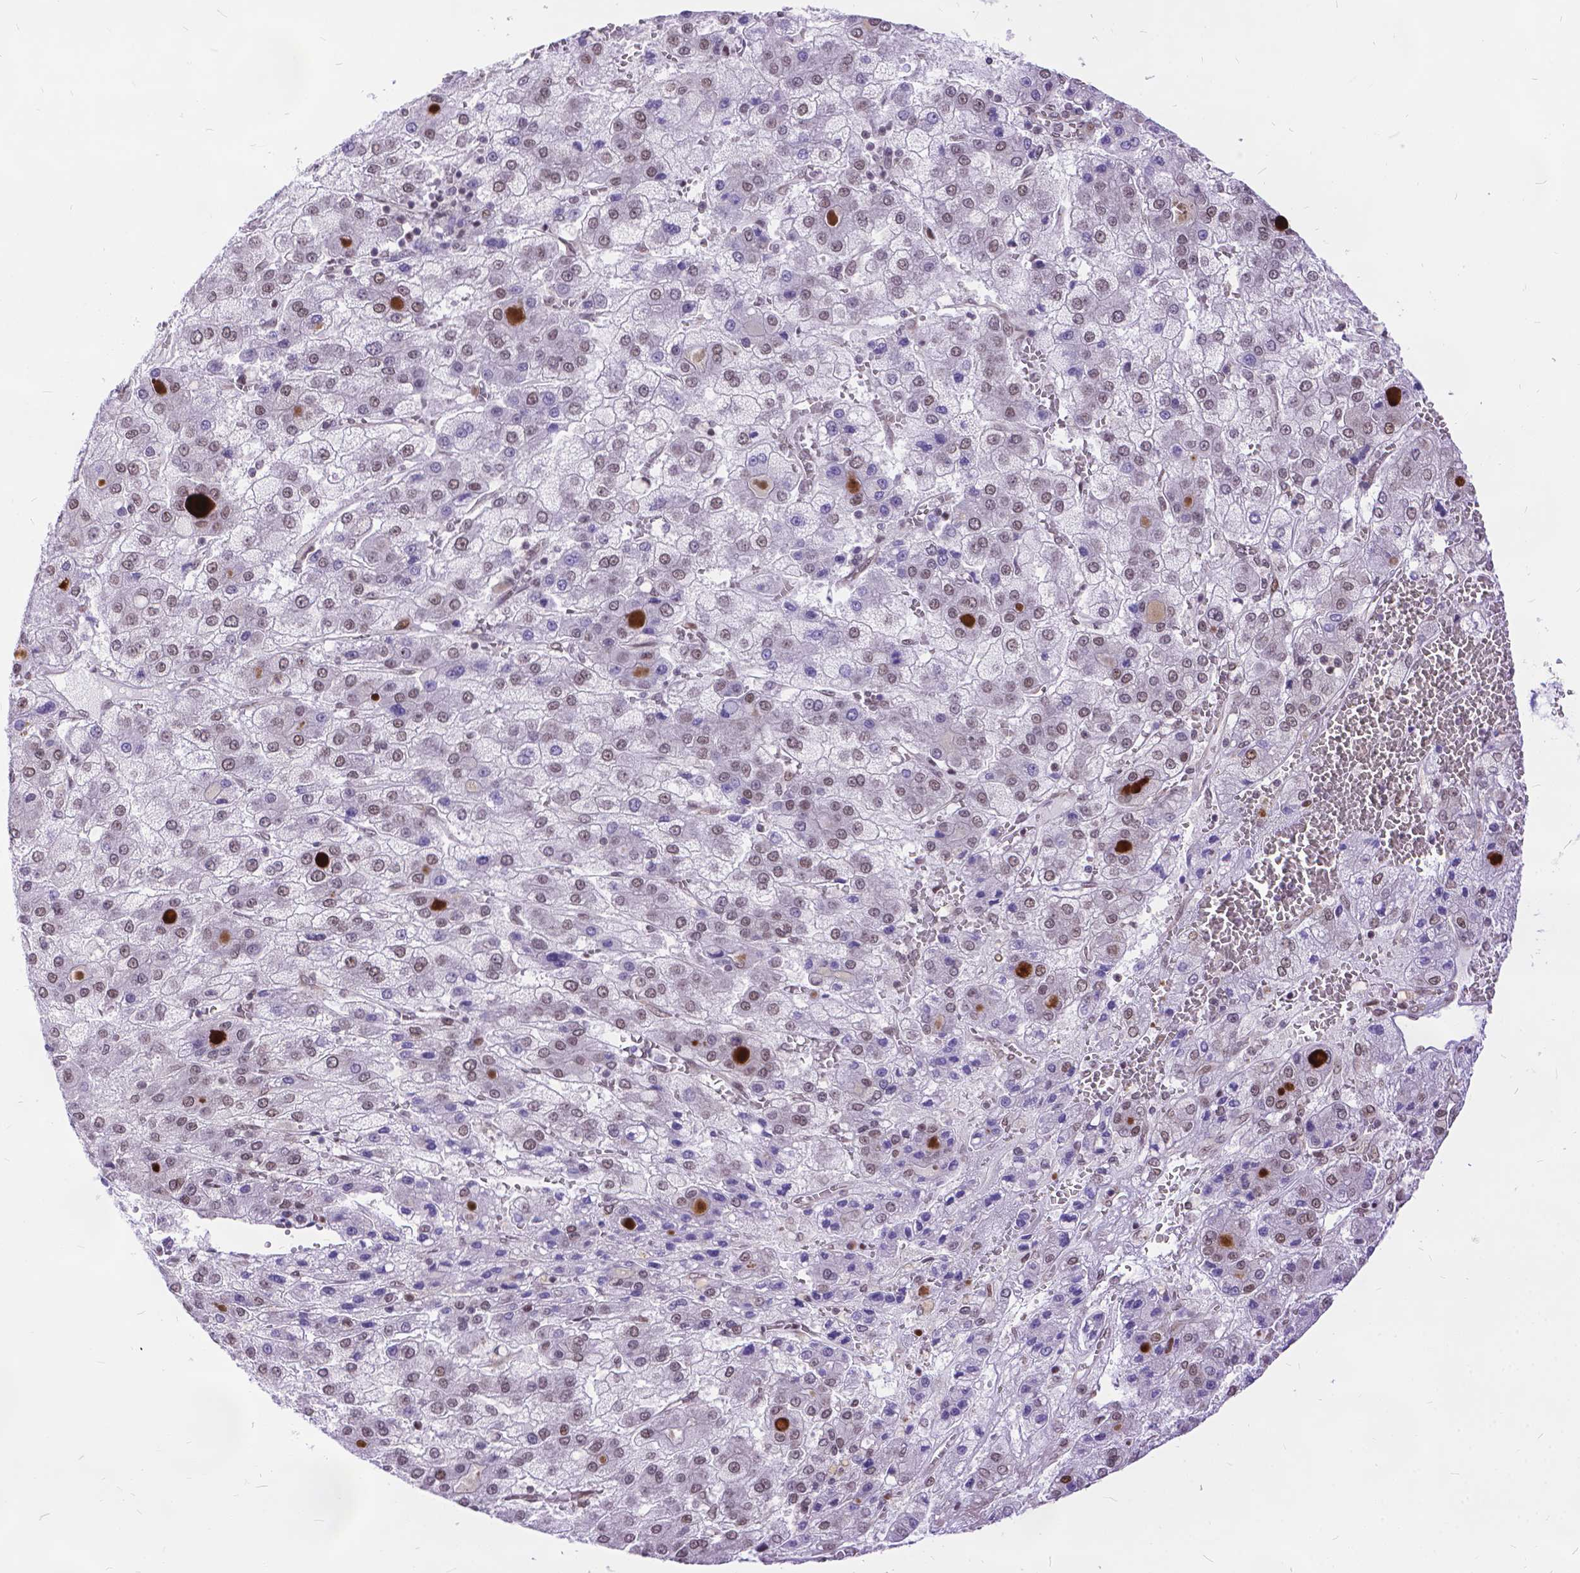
{"staining": {"intensity": "weak", "quantity": "25%-75%", "location": "nuclear"}, "tissue": "liver cancer", "cell_type": "Tumor cells", "image_type": "cancer", "snomed": [{"axis": "morphology", "description": "Carcinoma, Hepatocellular, NOS"}, {"axis": "topography", "description": "Liver"}], "caption": "This photomicrograph demonstrates immunohistochemistry staining of hepatocellular carcinoma (liver), with low weak nuclear expression in approximately 25%-75% of tumor cells.", "gene": "FAM124B", "patient": {"sex": "male", "age": 73}}